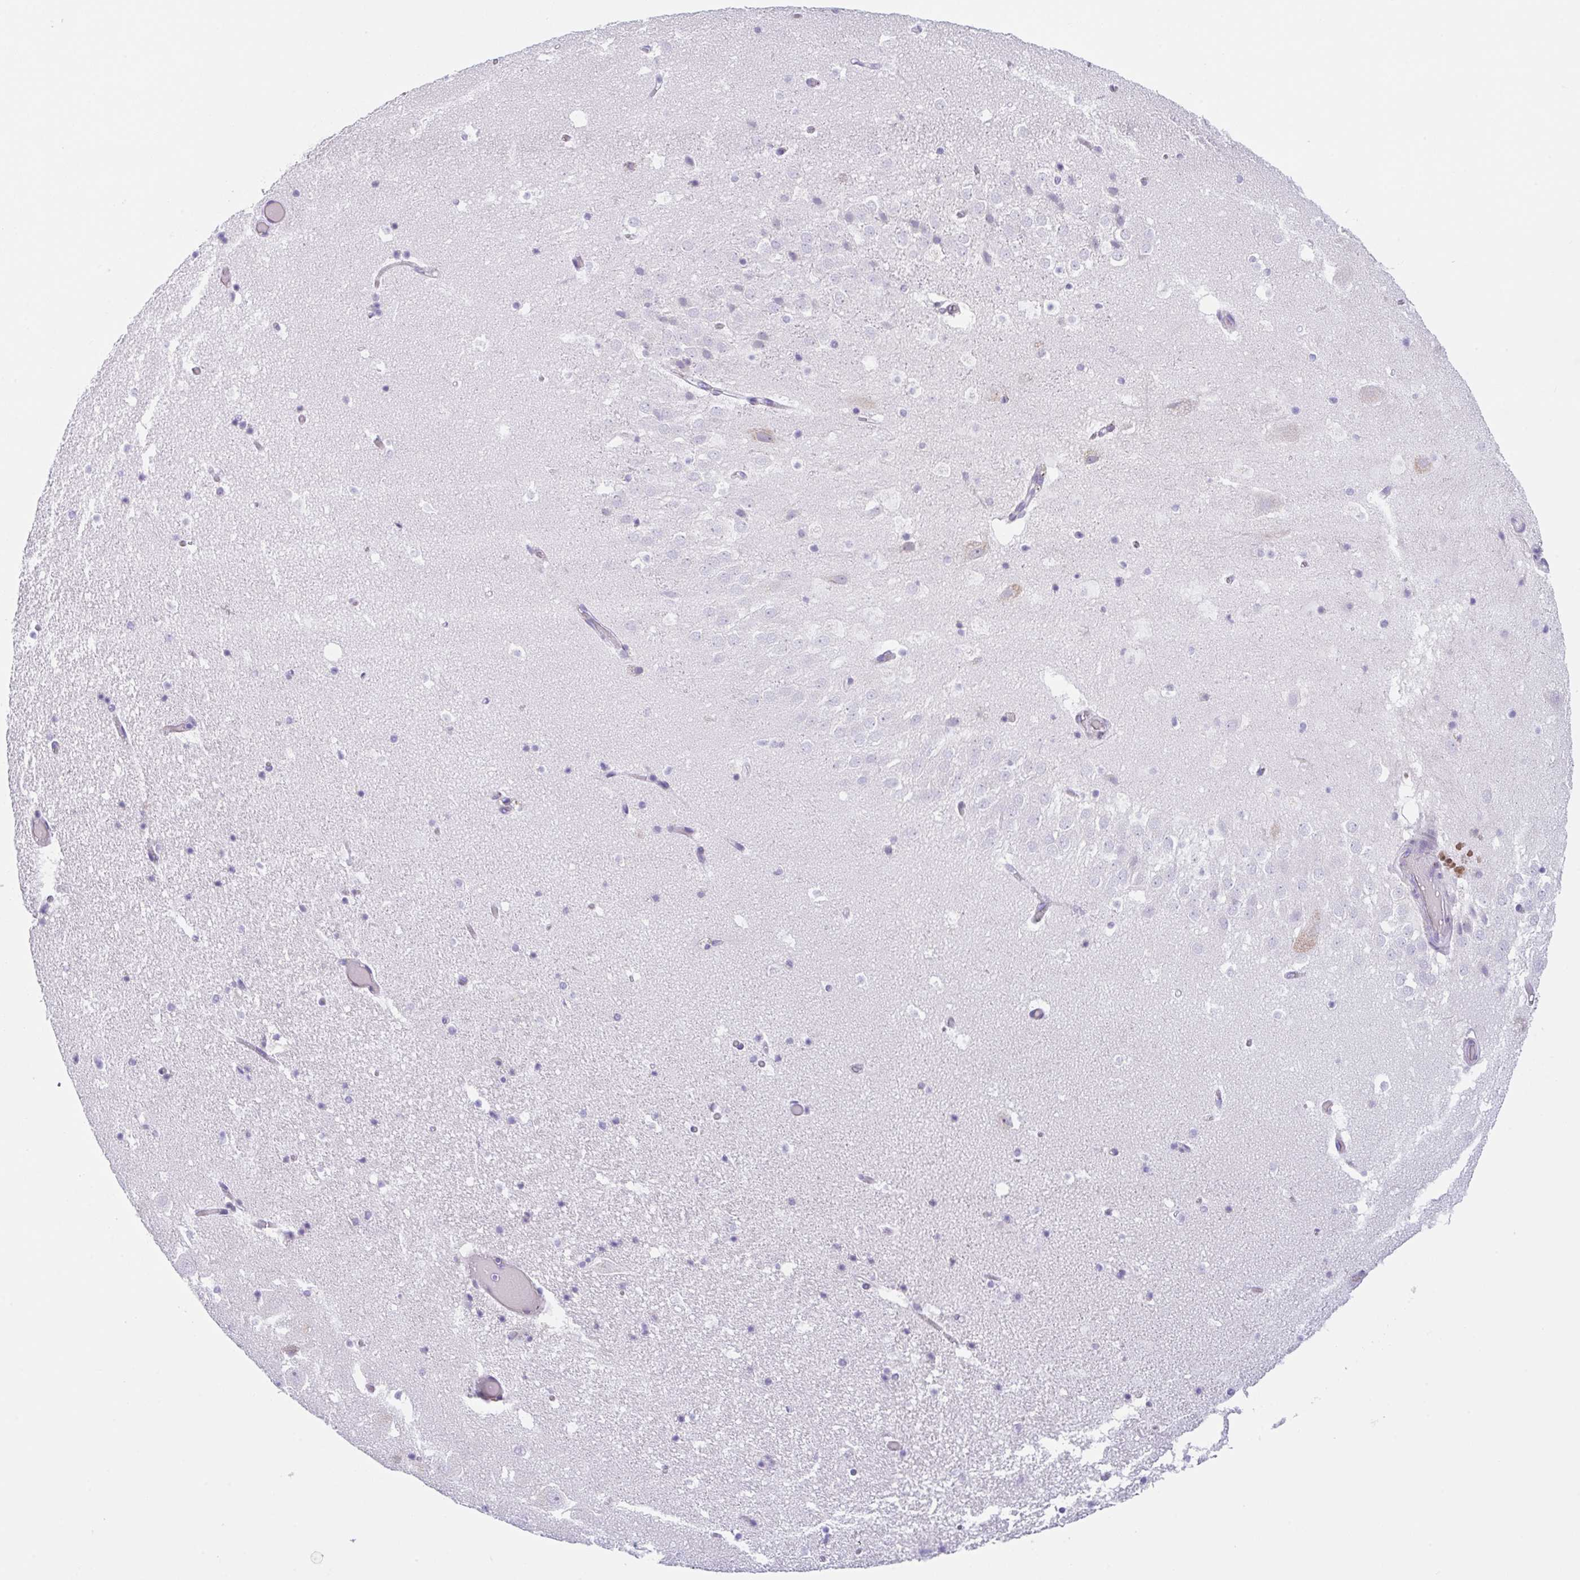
{"staining": {"intensity": "negative", "quantity": "none", "location": "none"}, "tissue": "hippocampus", "cell_type": "Glial cells", "image_type": "normal", "snomed": [{"axis": "morphology", "description": "Normal tissue, NOS"}, {"axis": "topography", "description": "Hippocampus"}], "caption": "Glial cells show no significant staining in benign hippocampus. Nuclei are stained in blue.", "gene": "TRAF4", "patient": {"sex": "female", "age": 42}}